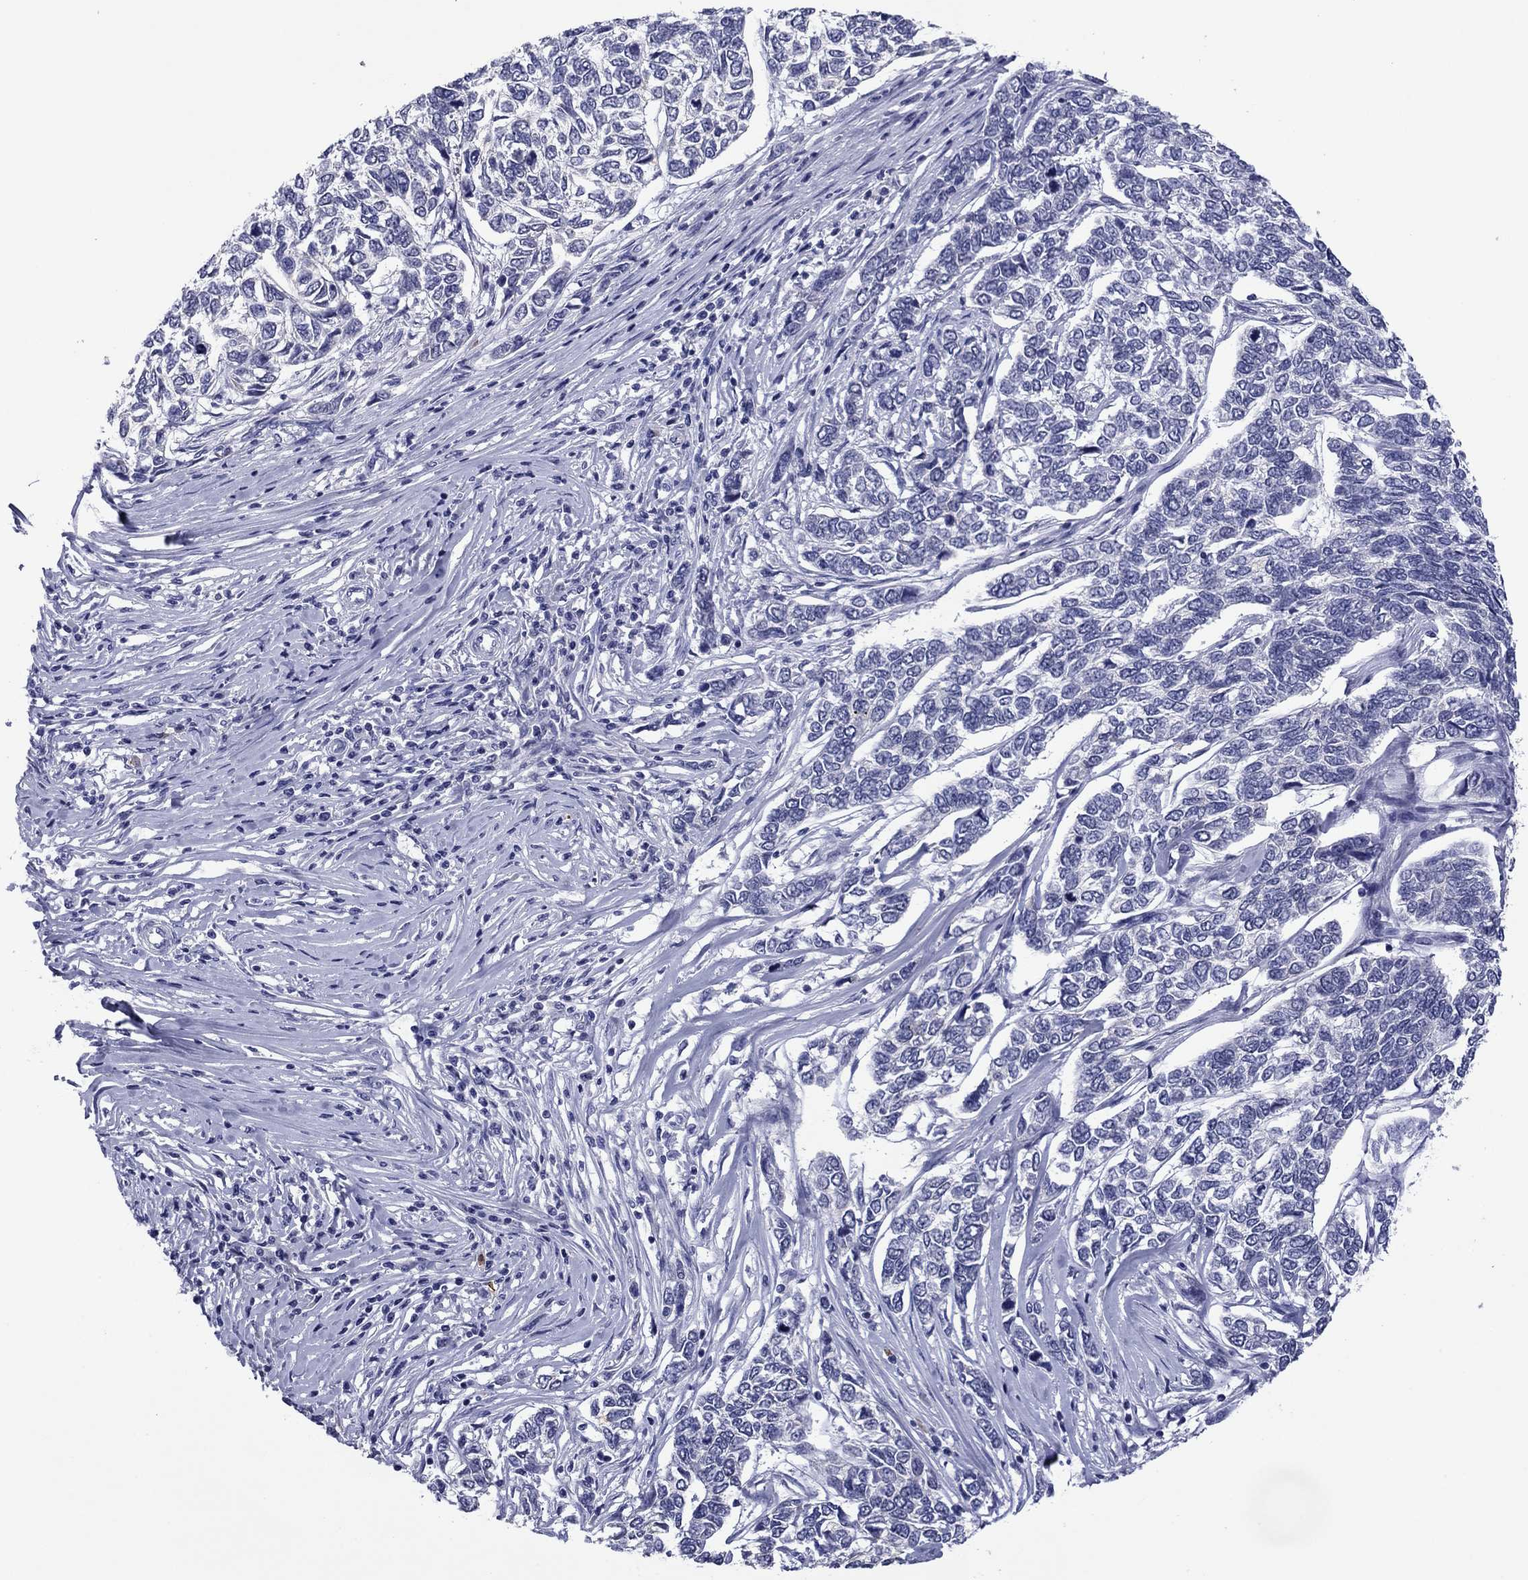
{"staining": {"intensity": "negative", "quantity": "none", "location": "none"}, "tissue": "skin cancer", "cell_type": "Tumor cells", "image_type": "cancer", "snomed": [{"axis": "morphology", "description": "Basal cell carcinoma"}, {"axis": "topography", "description": "Skin"}], "caption": "Immunohistochemistry (IHC) micrograph of neoplastic tissue: skin cancer (basal cell carcinoma) stained with DAB demonstrates no significant protein positivity in tumor cells.", "gene": "HAO1", "patient": {"sex": "female", "age": 65}}